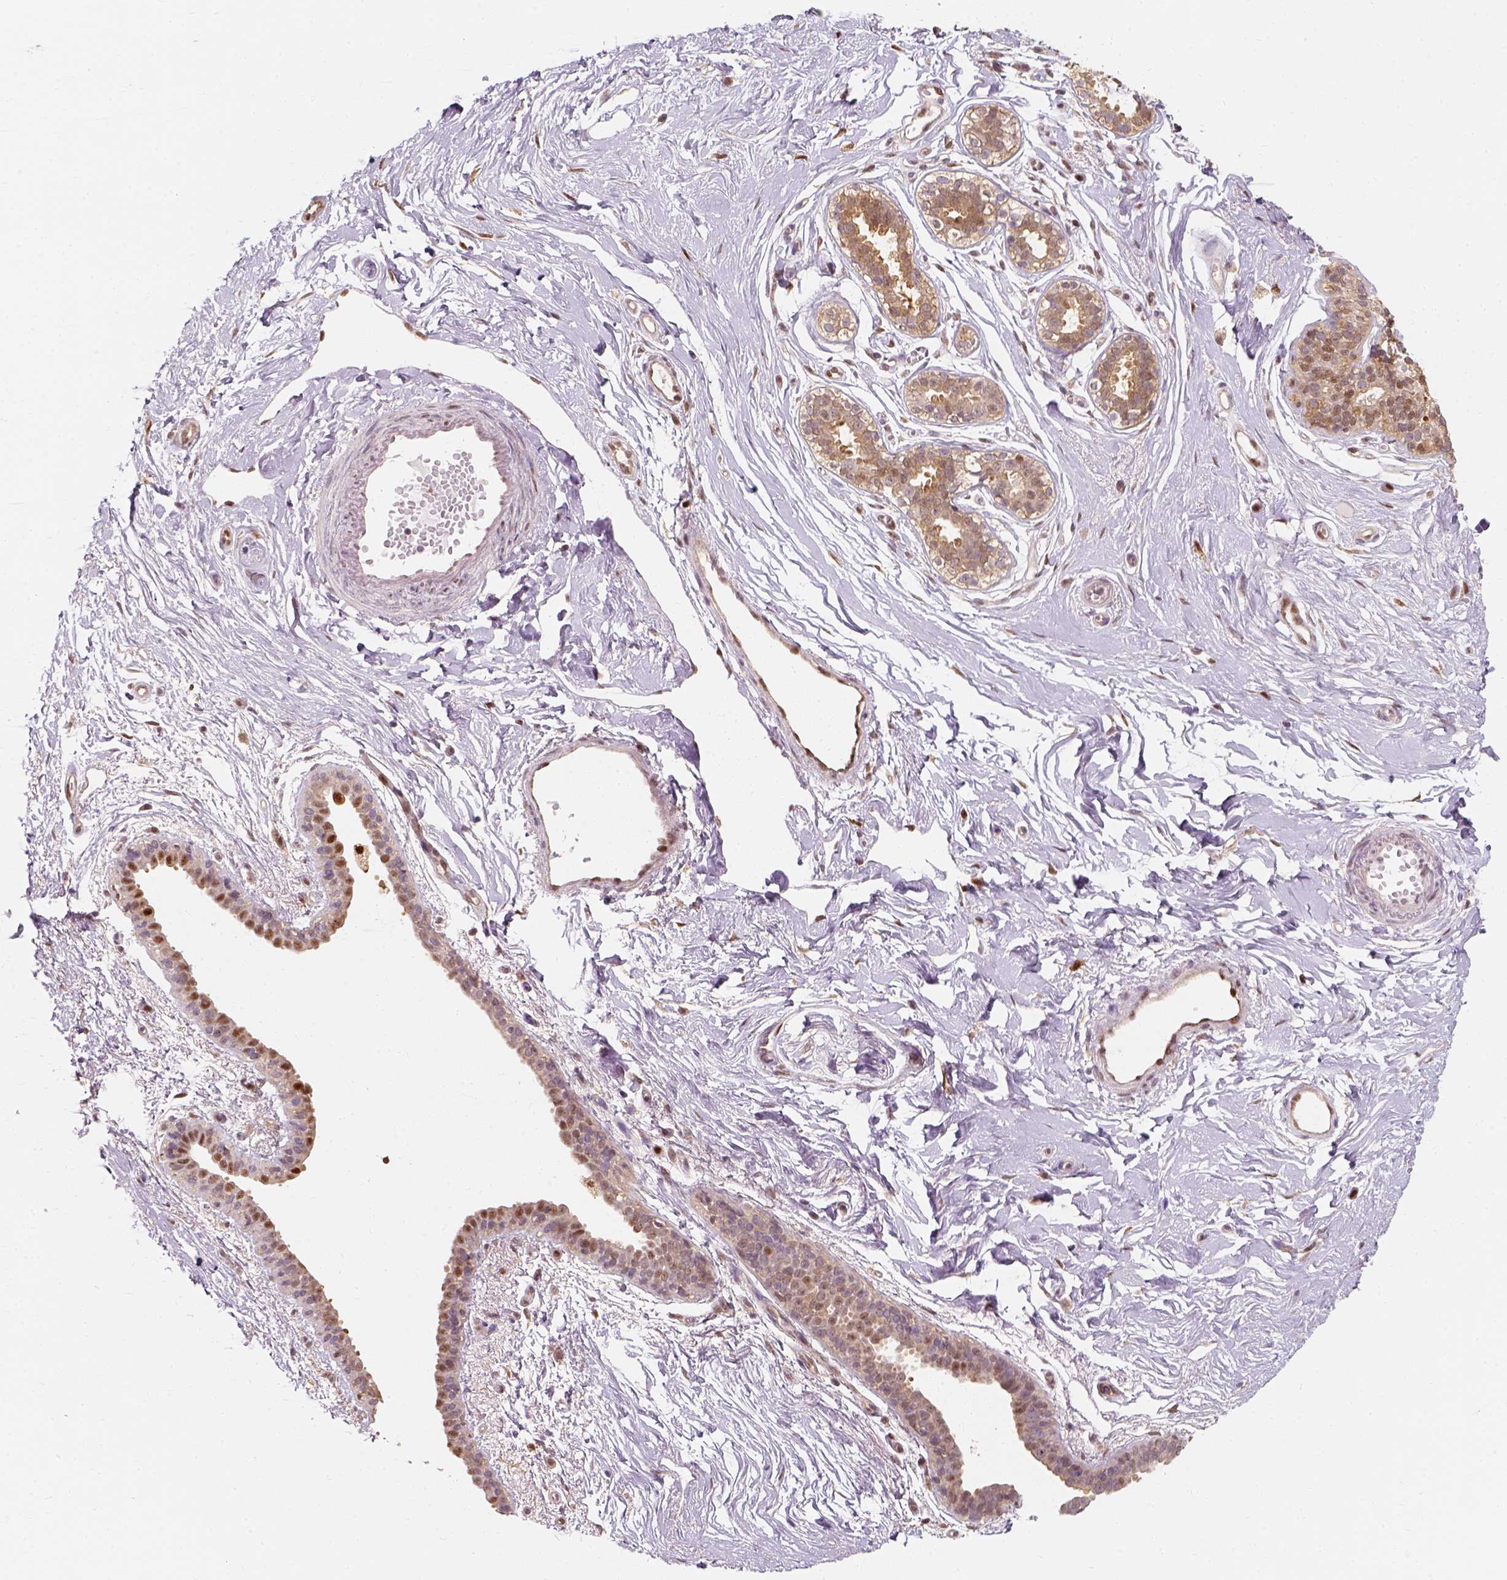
{"staining": {"intensity": "negative", "quantity": "none", "location": "none"}, "tissue": "breast", "cell_type": "Adipocytes", "image_type": "normal", "snomed": [{"axis": "morphology", "description": "Normal tissue, NOS"}, {"axis": "topography", "description": "Breast"}], "caption": "The immunohistochemistry histopathology image has no significant staining in adipocytes of breast. (DAB (3,3'-diaminobenzidine) IHC, high magnification).", "gene": "SQSTM1", "patient": {"sex": "female", "age": 49}}